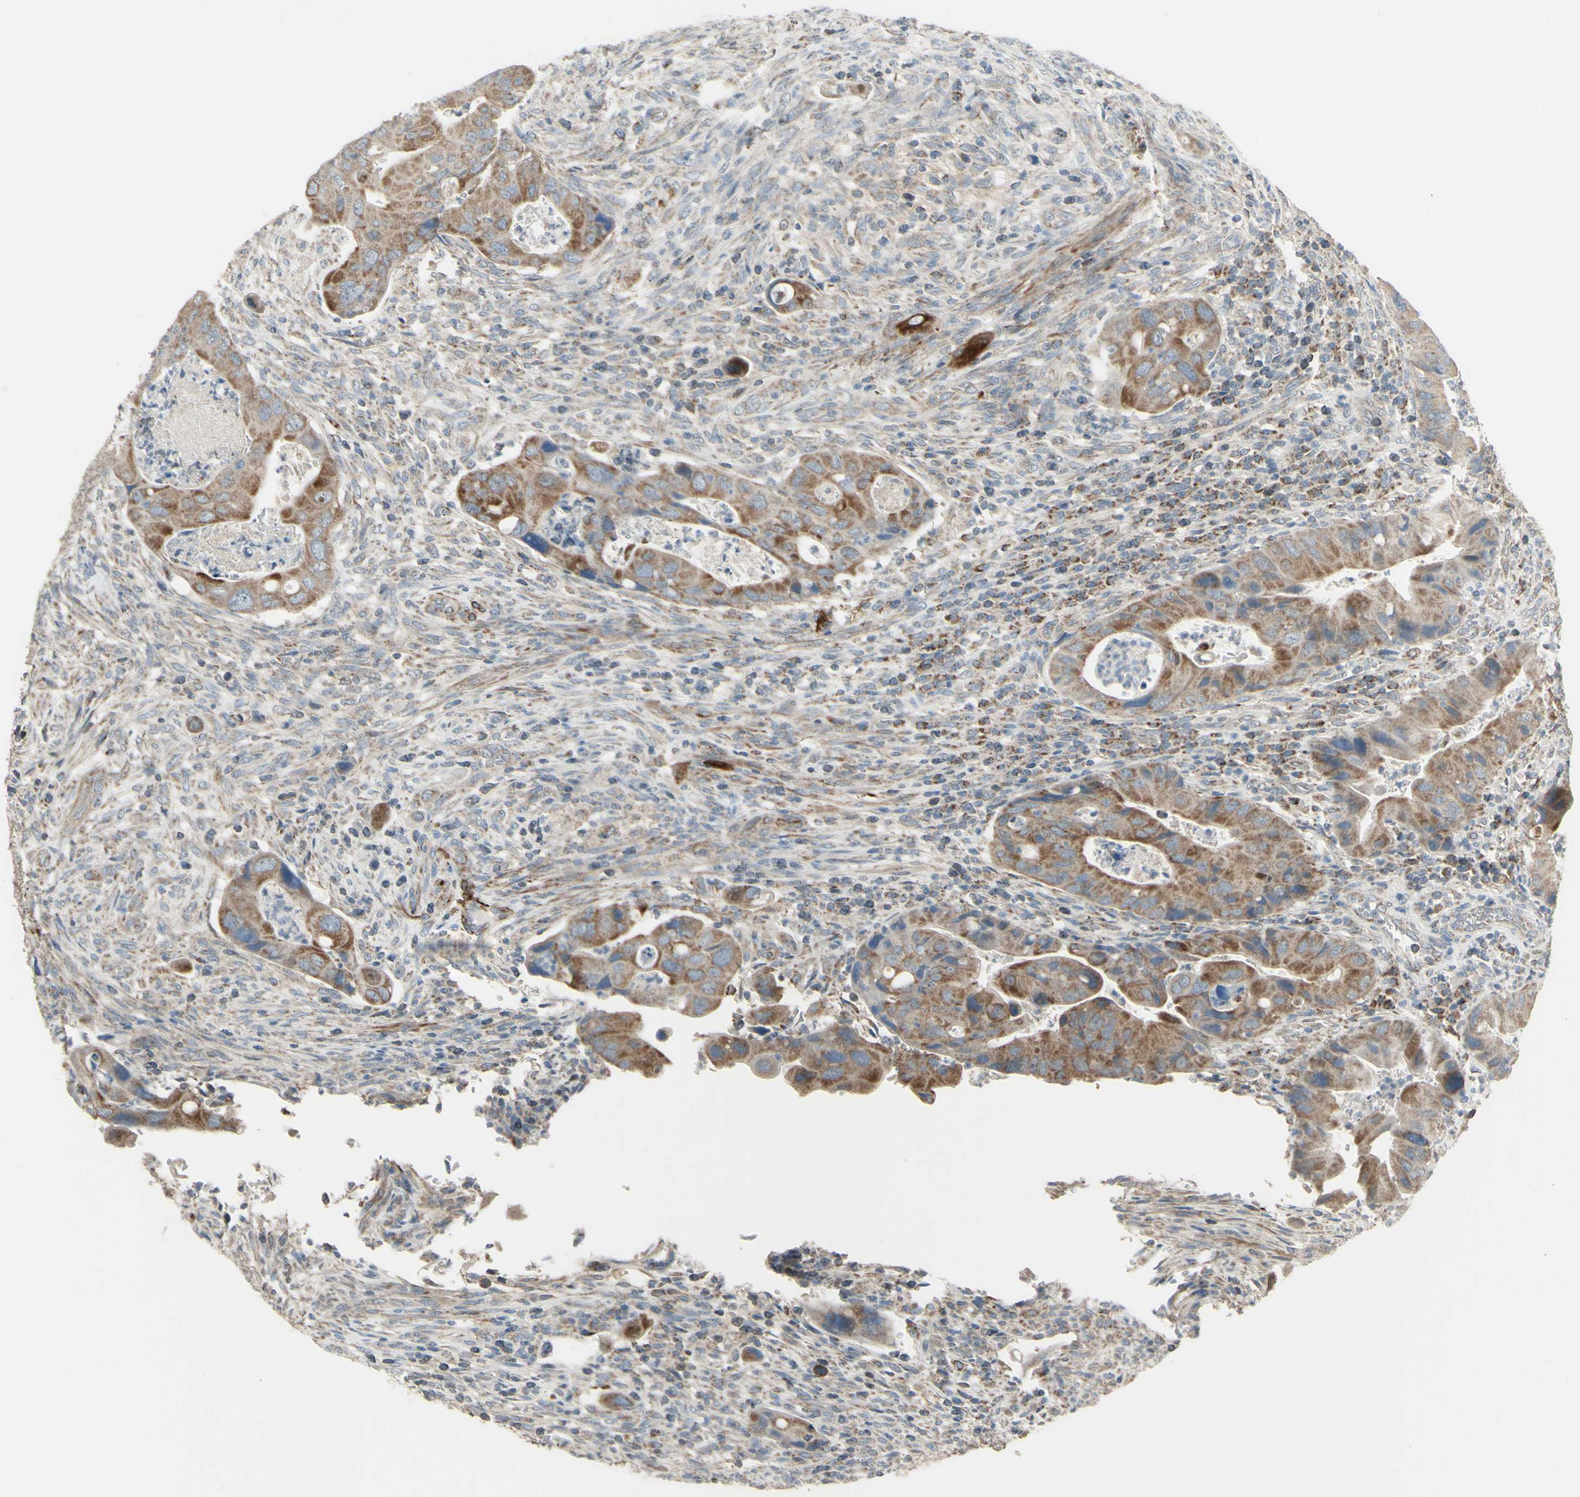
{"staining": {"intensity": "moderate", "quantity": "25%-75%", "location": "cytoplasmic/membranous"}, "tissue": "colorectal cancer", "cell_type": "Tumor cells", "image_type": "cancer", "snomed": [{"axis": "morphology", "description": "Adenocarcinoma, NOS"}, {"axis": "topography", "description": "Rectum"}], "caption": "Colorectal cancer (adenocarcinoma) tissue reveals moderate cytoplasmic/membranous positivity in about 25%-75% of tumor cells", "gene": "FAM171B", "patient": {"sex": "female", "age": 57}}